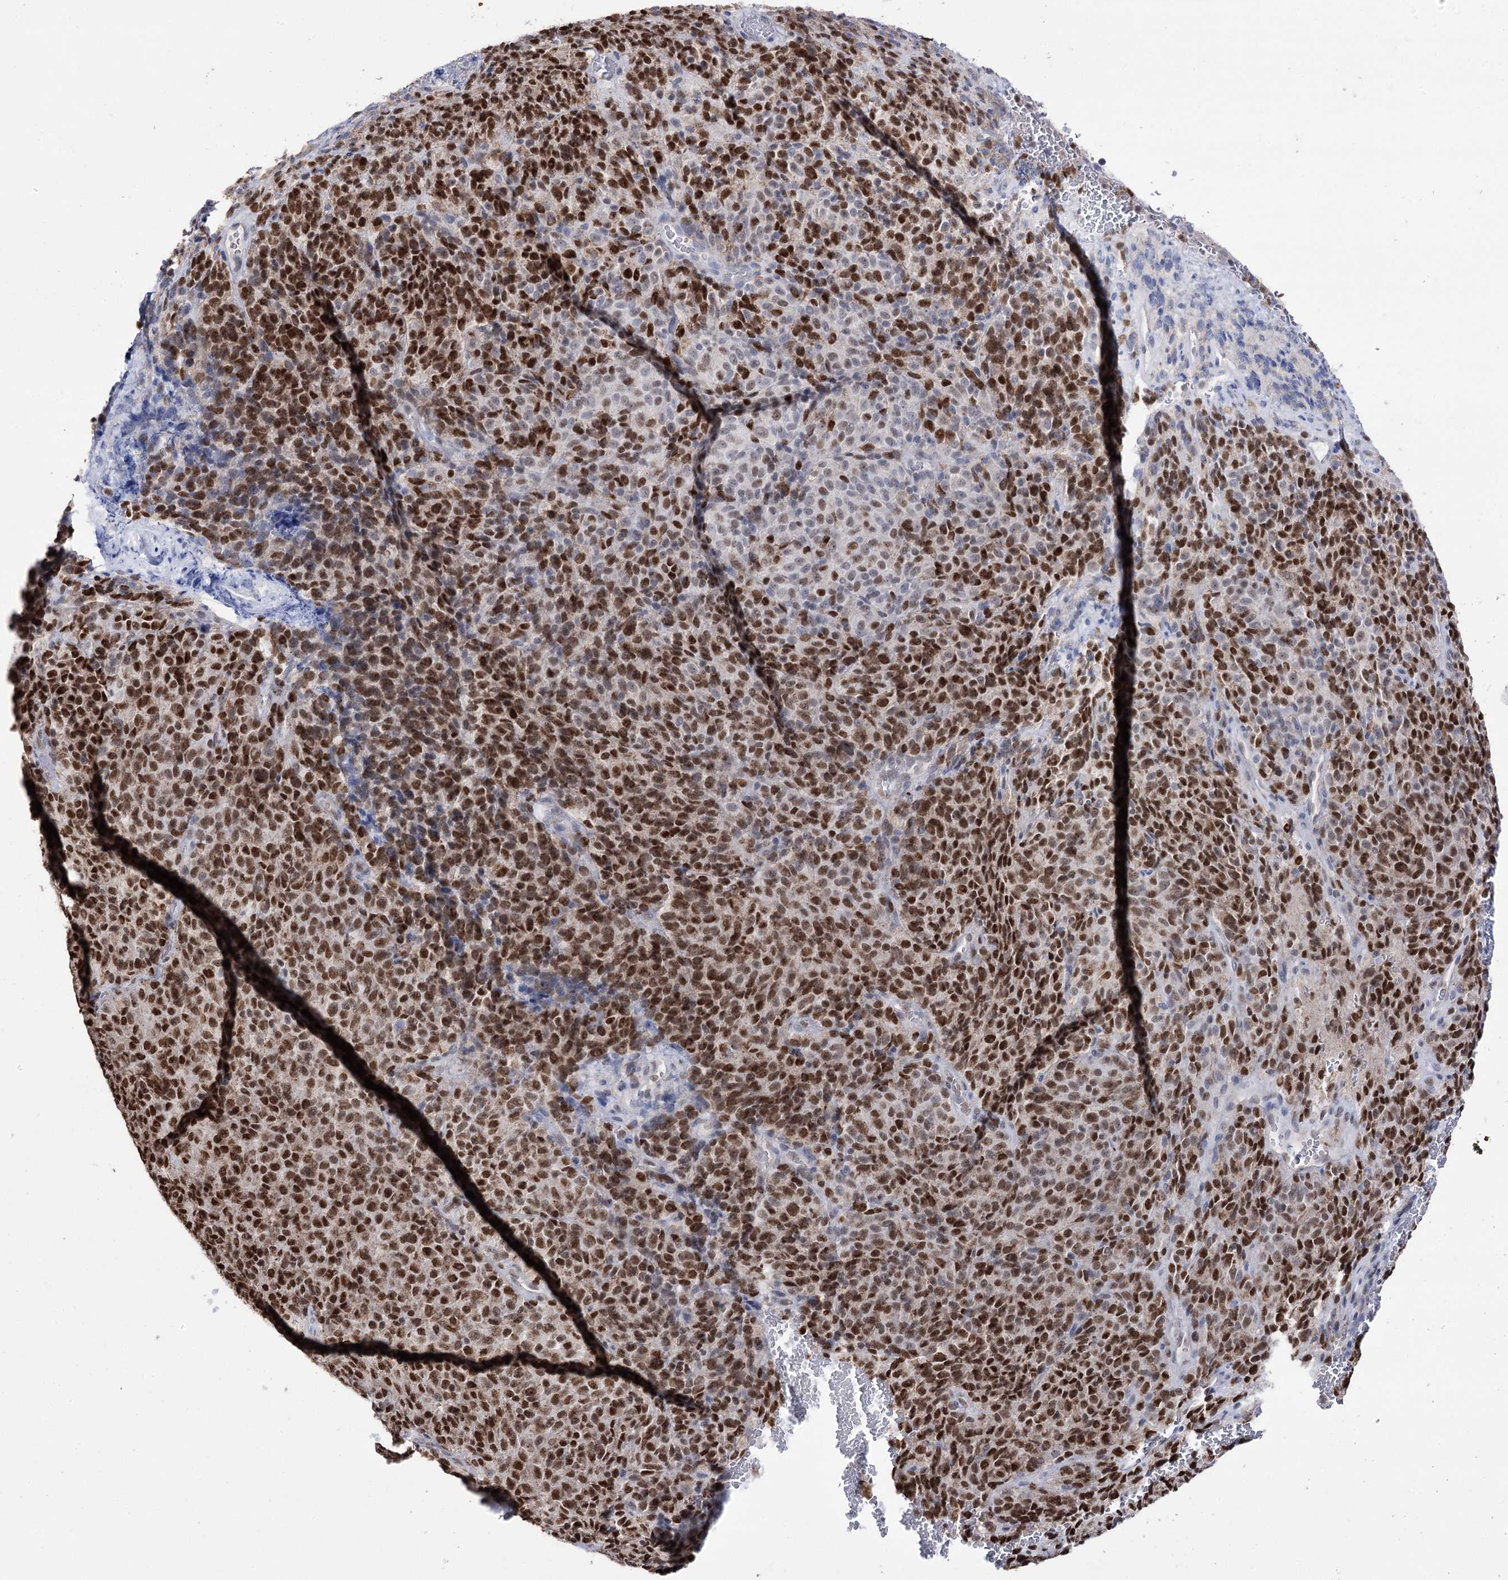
{"staining": {"intensity": "strong", "quantity": ">75%", "location": "nuclear"}, "tissue": "melanoma", "cell_type": "Tumor cells", "image_type": "cancer", "snomed": [{"axis": "morphology", "description": "Malignant melanoma, Metastatic site"}, {"axis": "topography", "description": "Brain"}], "caption": "An immunohistochemistry (IHC) image of tumor tissue is shown. Protein staining in brown shows strong nuclear positivity in melanoma within tumor cells. (brown staining indicates protein expression, while blue staining denotes nuclei).", "gene": "VGLL4", "patient": {"sex": "female", "age": 56}}